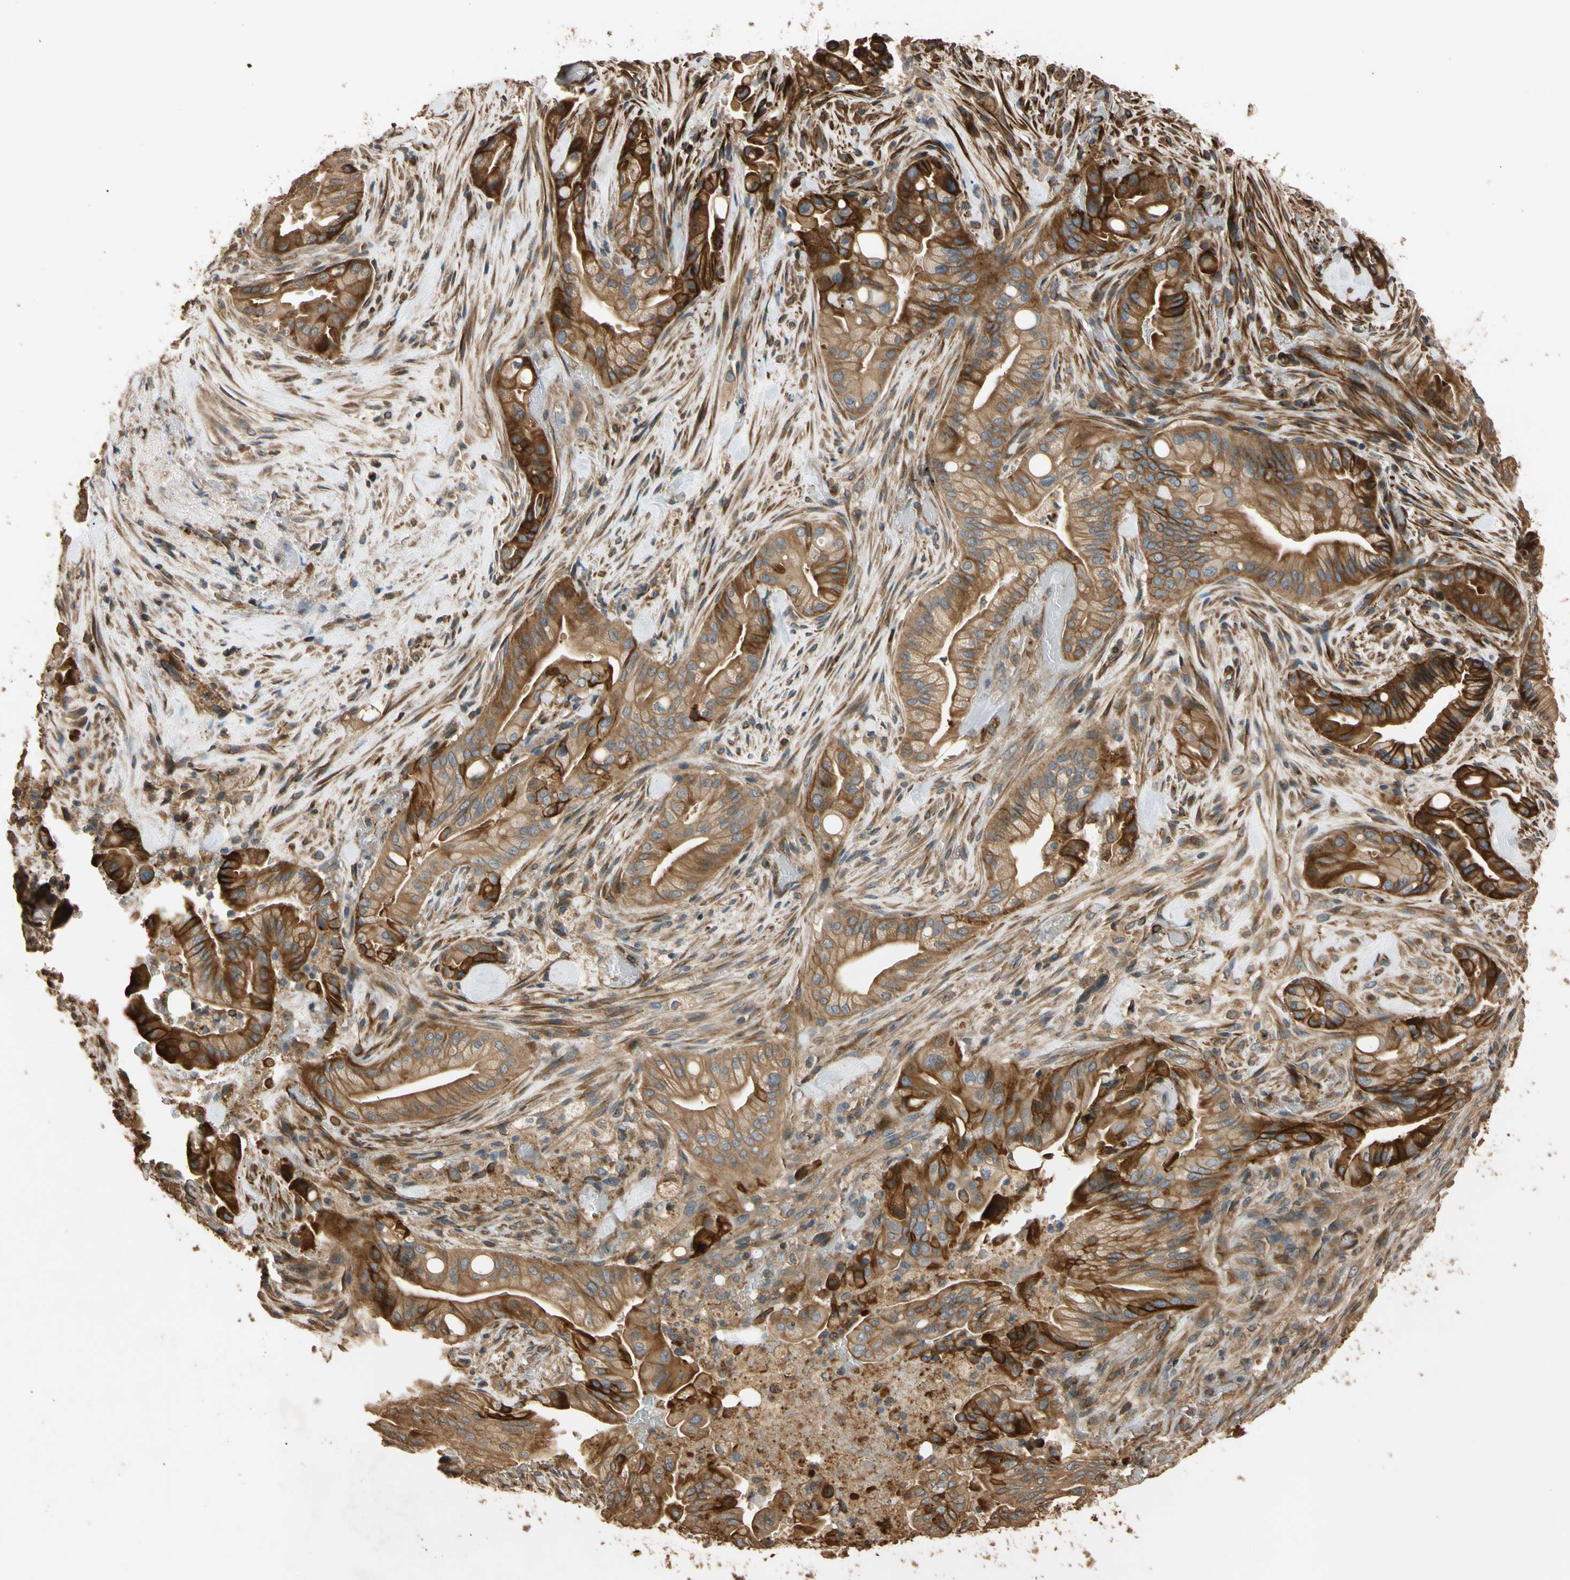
{"staining": {"intensity": "strong", "quantity": ">75%", "location": "cytoplasmic/membranous"}, "tissue": "liver cancer", "cell_type": "Tumor cells", "image_type": "cancer", "snomed": [{"axis": "morphology", "description": "Cholangiocarcinoma"}, {"axis": "topography", "description": "Liver"}], "caption": "The photomicrograph shows immunohistochemical staining of cholangiocarcinoma (liver). There is strong cytoplasmic/membranous expression is identified in about >75% of tumor cells. (Stains: DAB in brown, nuclei in blue, Microscopy: brightfield microscopy at high magnification).", "gene": "MGRN1", "patient": {"sex": "female", "age": 68}}